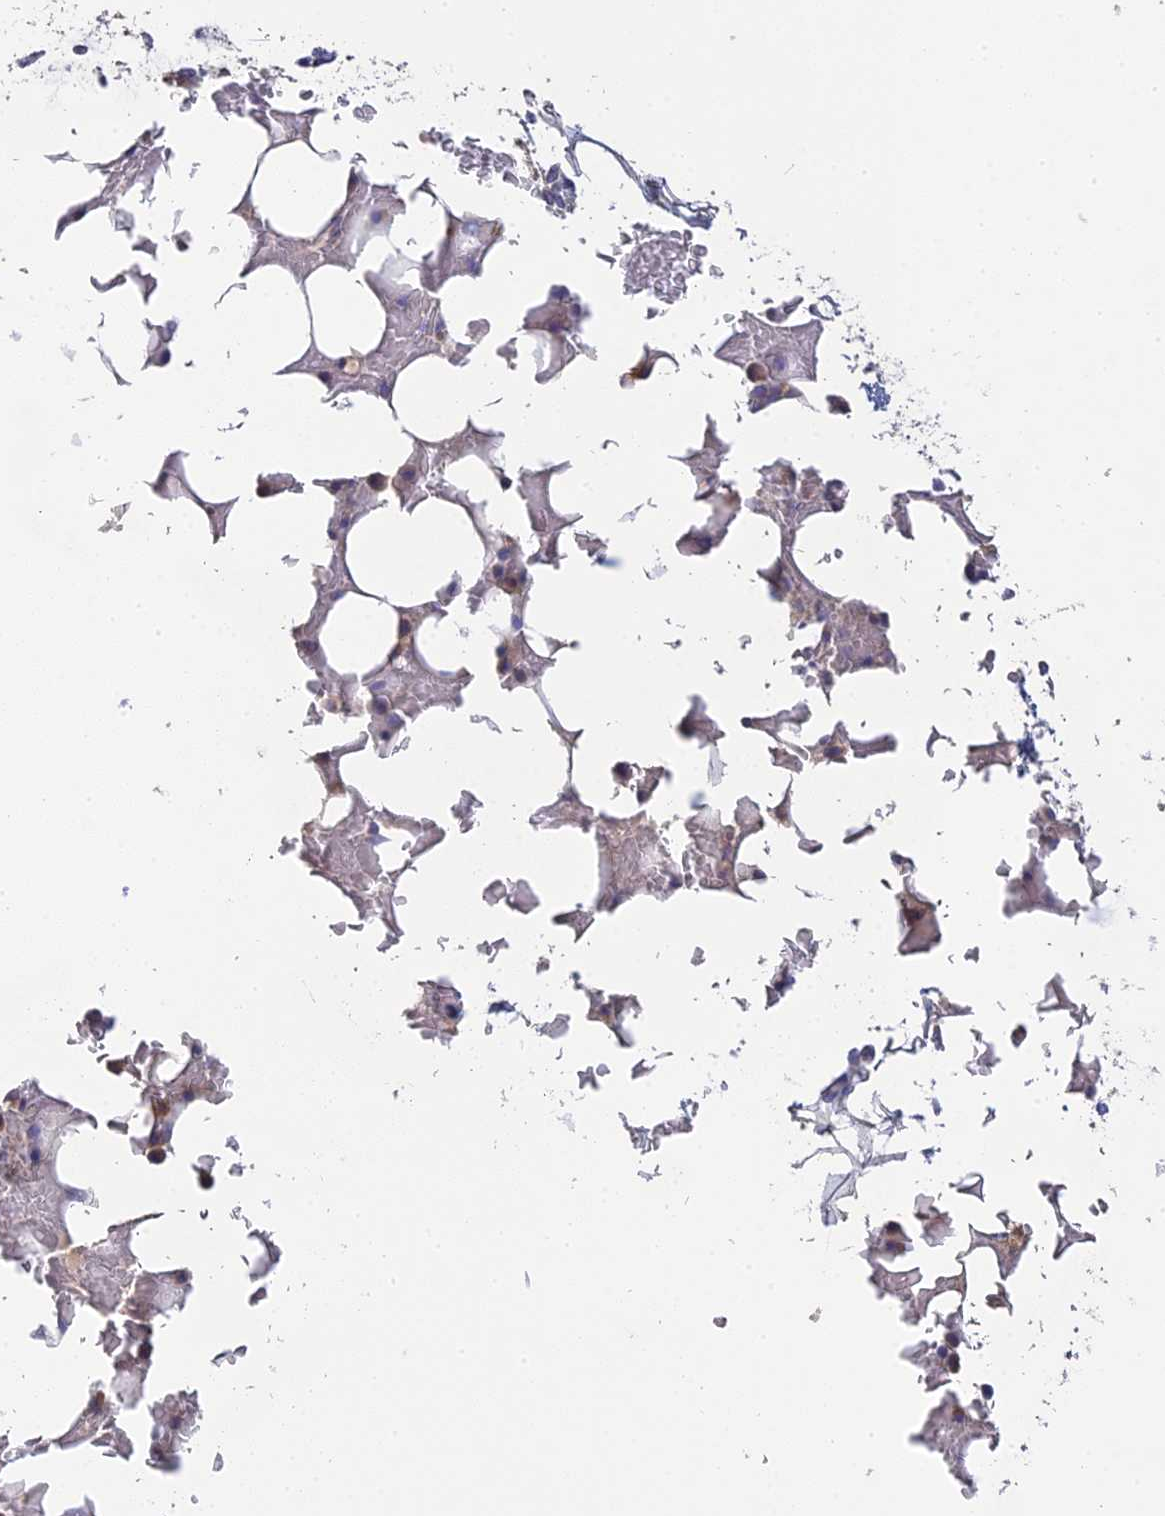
{"staining": {"intensity": "negative", "quantity": "none", "location": "none"}, "tissue": "bone marrow", "cell_type": "Hematopoietic cells", "image_type": "normal", "snomed": [{"axis": "morphology", "description": "Normal tissue, NOS"}, {"axis": "topography", "description": "Bone marrow"}], "caption": "Hematopoietic cells are negative for protein expression in unremarkable human bone marrow. (Stains: DAB immunohistochemistry (IHC) with hematoxylin counter stain, Microscopy: brightfield microscopy at high magnification).", "gene": "SFT2D2", "patient": {"sex": "male", "age": 78}}